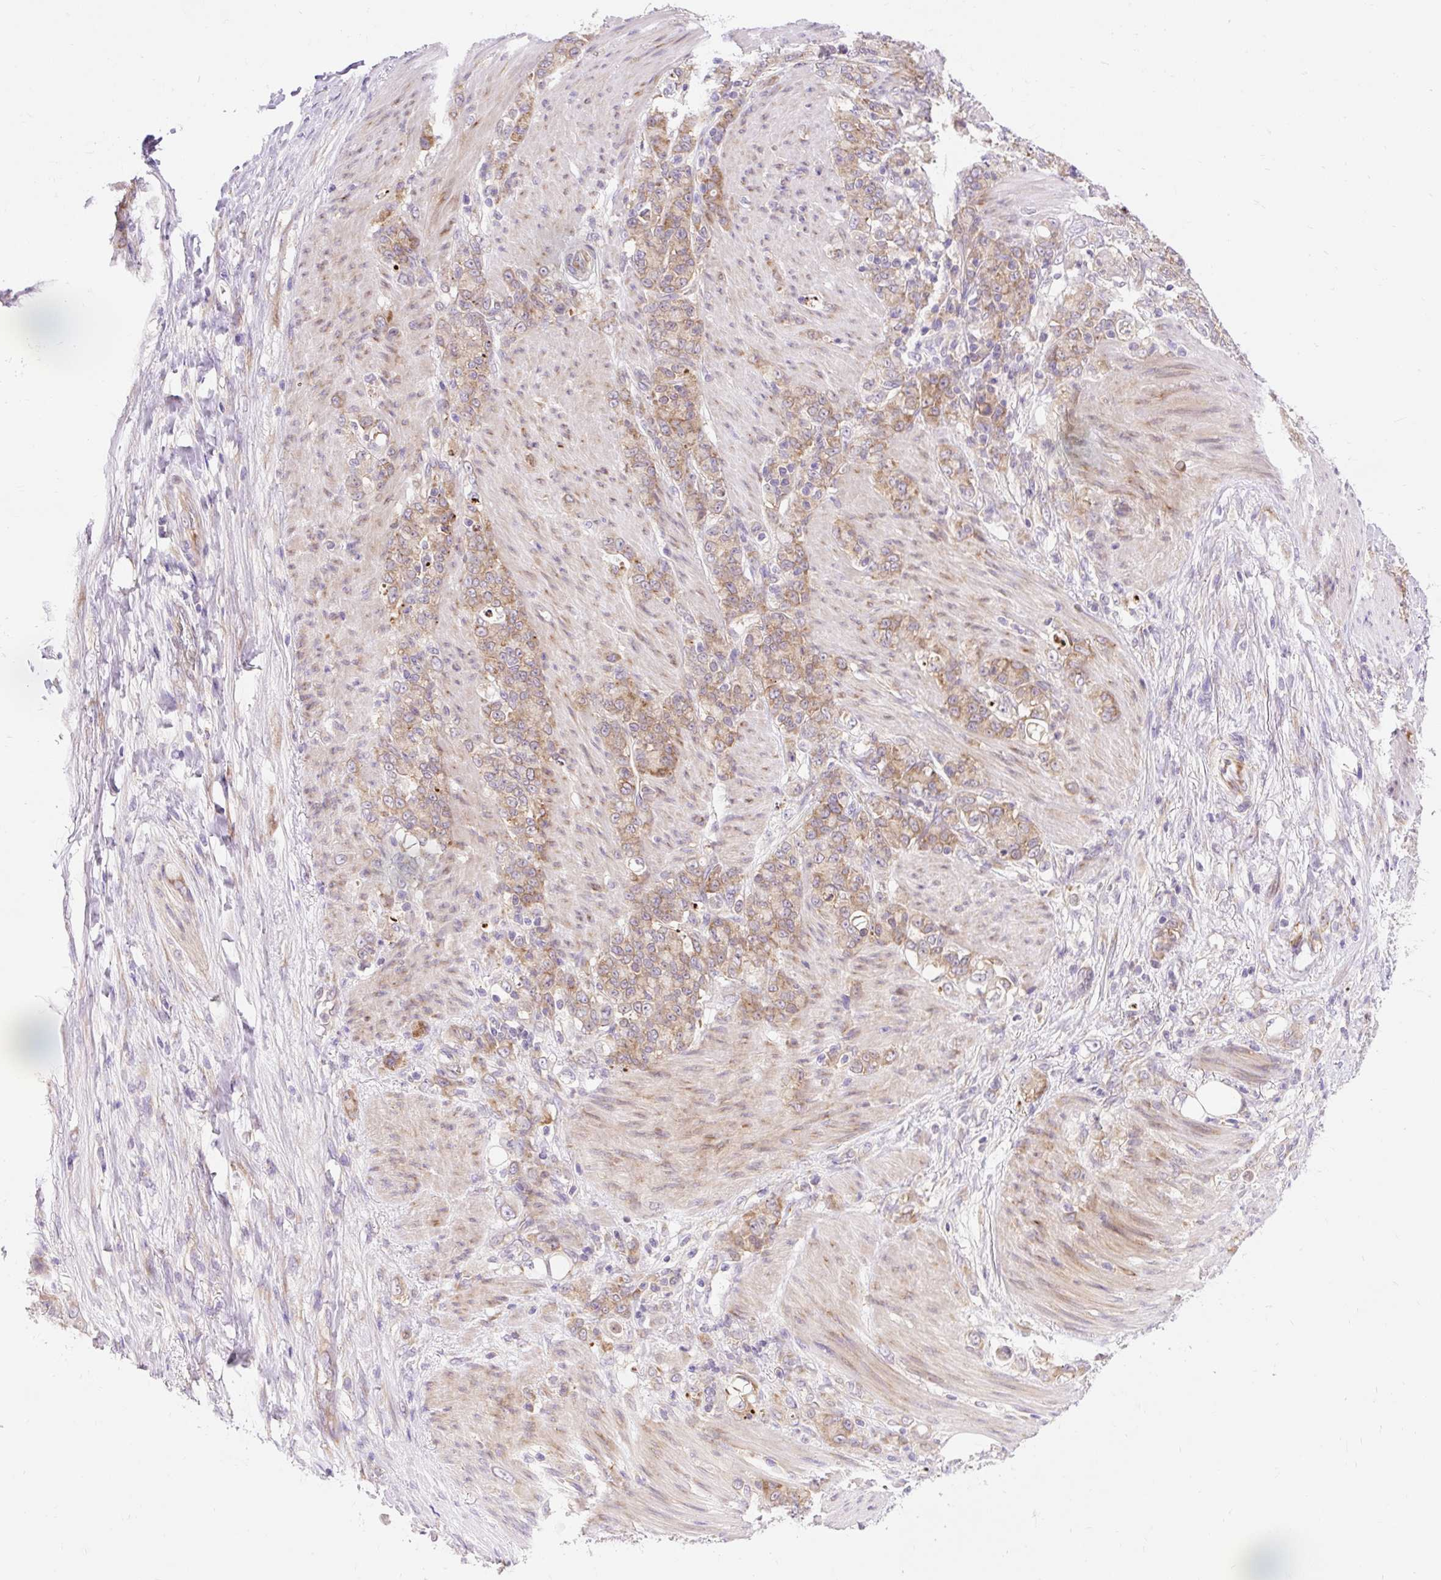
{"staining": {"intensity": "moderate", "quantity": ">75%", "location": "cytoplasmic/membranous"}, "tissue": "stomach cancer", "cell_type": "Tumor cells", "image_type": "cancer", "snomed": [{"axis": "morphology", "description": "Adenocarcinoma, NOS"}, {"axis": "topography", "description": "Stomach"}], "caption": "Stomach cancer (adenocarcinoma) stained with IHC displays moderate cytoplasmic/membranous positivity in about >75% of tumor cells.", "gene": "GPR45", "patient": {"sex": "female", "age": 79}}